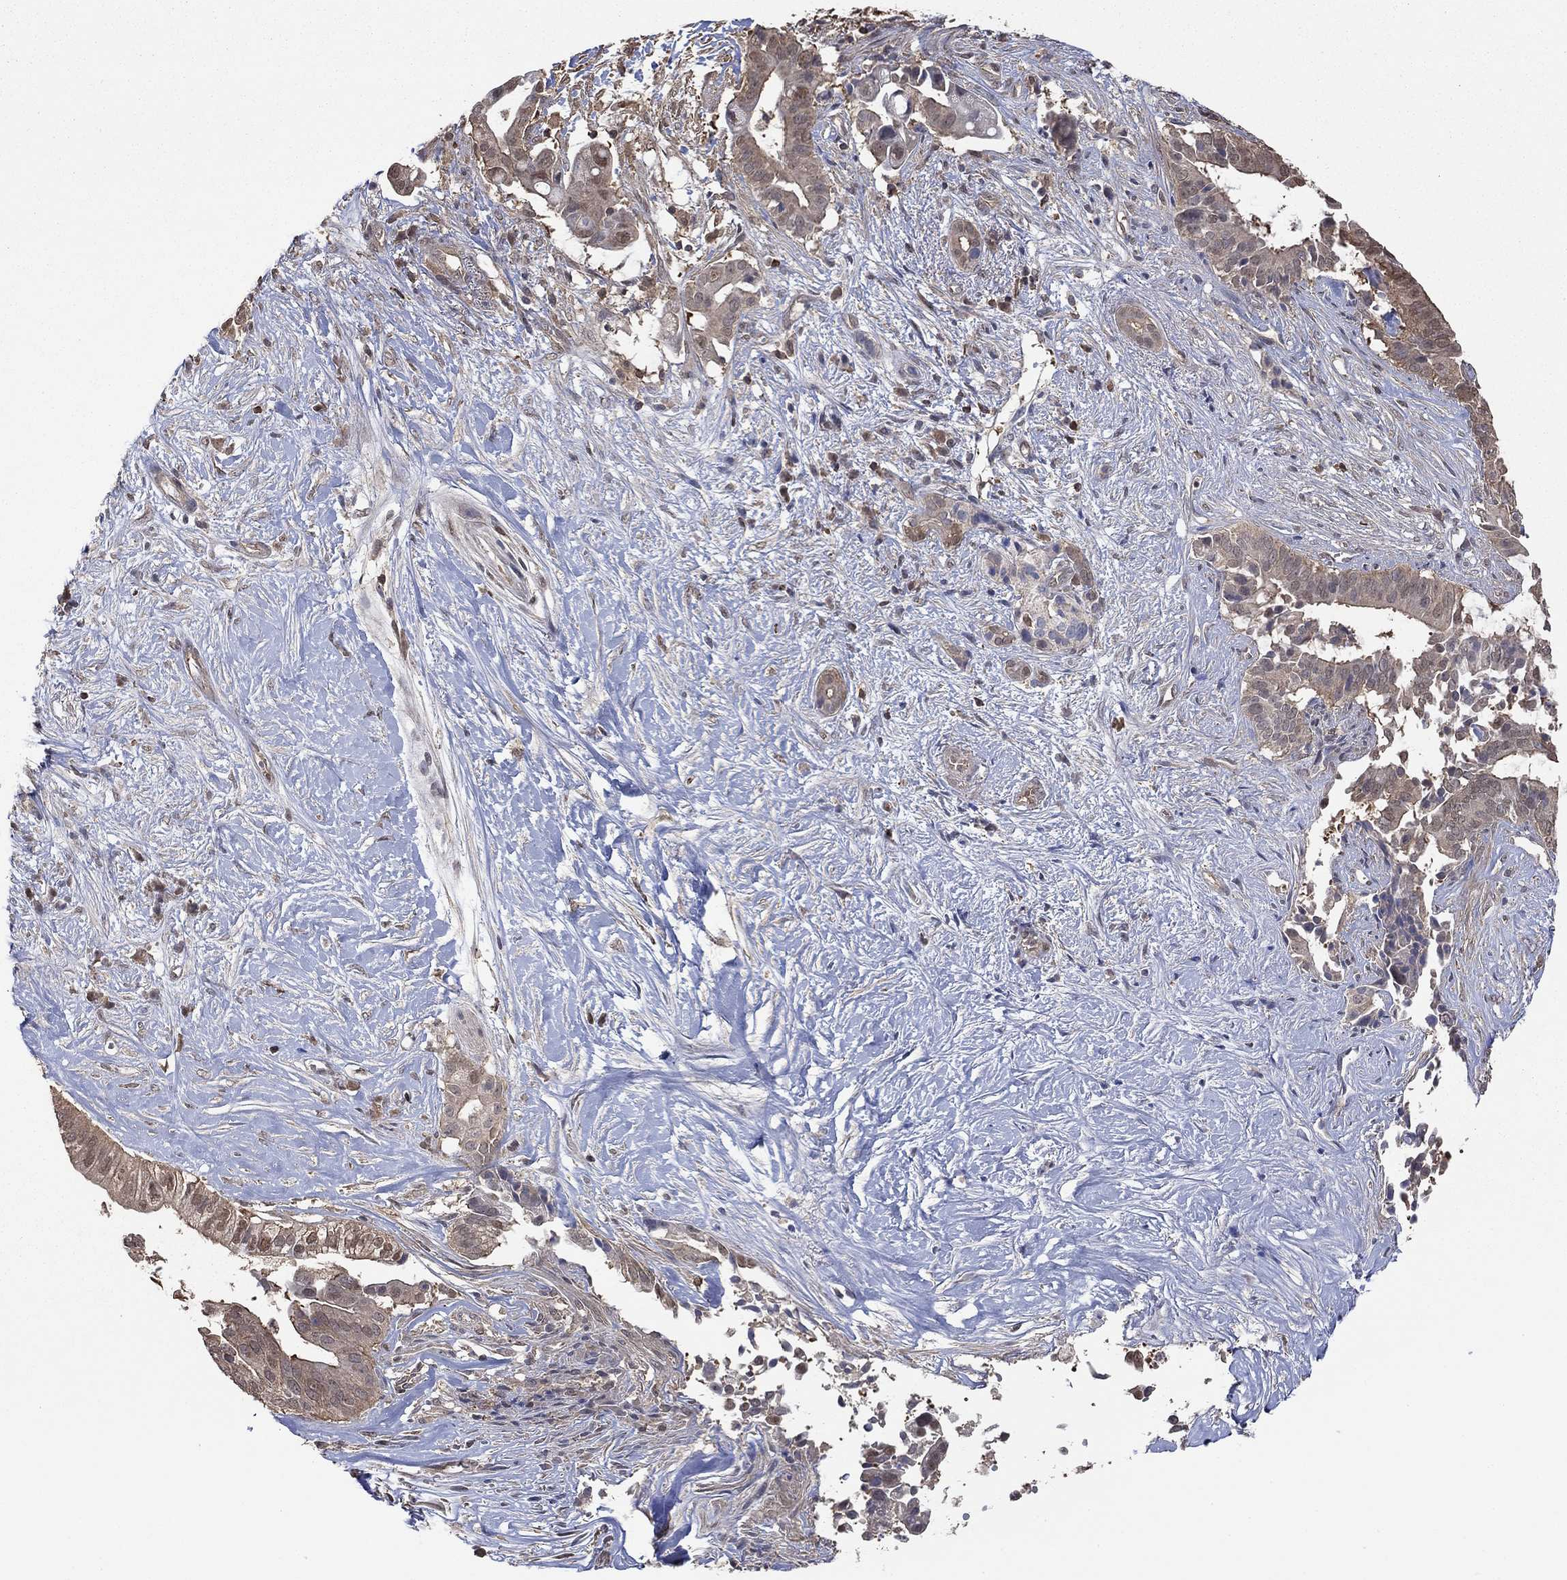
{"staining": {"intensity": "weak", "quantity": "25%-75%", "location": "cytoplasmic/membranous,nuclear"}, "tissue": "pancreatic cancer", "cell_type": "Tumor cells", "image_type": "cancer", "snomed": [{"axis": "morphology", "description": "Adenocarcinoma, NOS"}, {"axis": "topography", "description": "Pancreas"}], "caption": "A micrograph of human pancreatic adenocarcinoma stained for a protein exhibits weak cytoplasmic/membranous and nuclear brown staining in tumor cells. Nuclei are stained in blue.", "gene": "RNF114", "patient": {"sex": "male", "age": 61}}